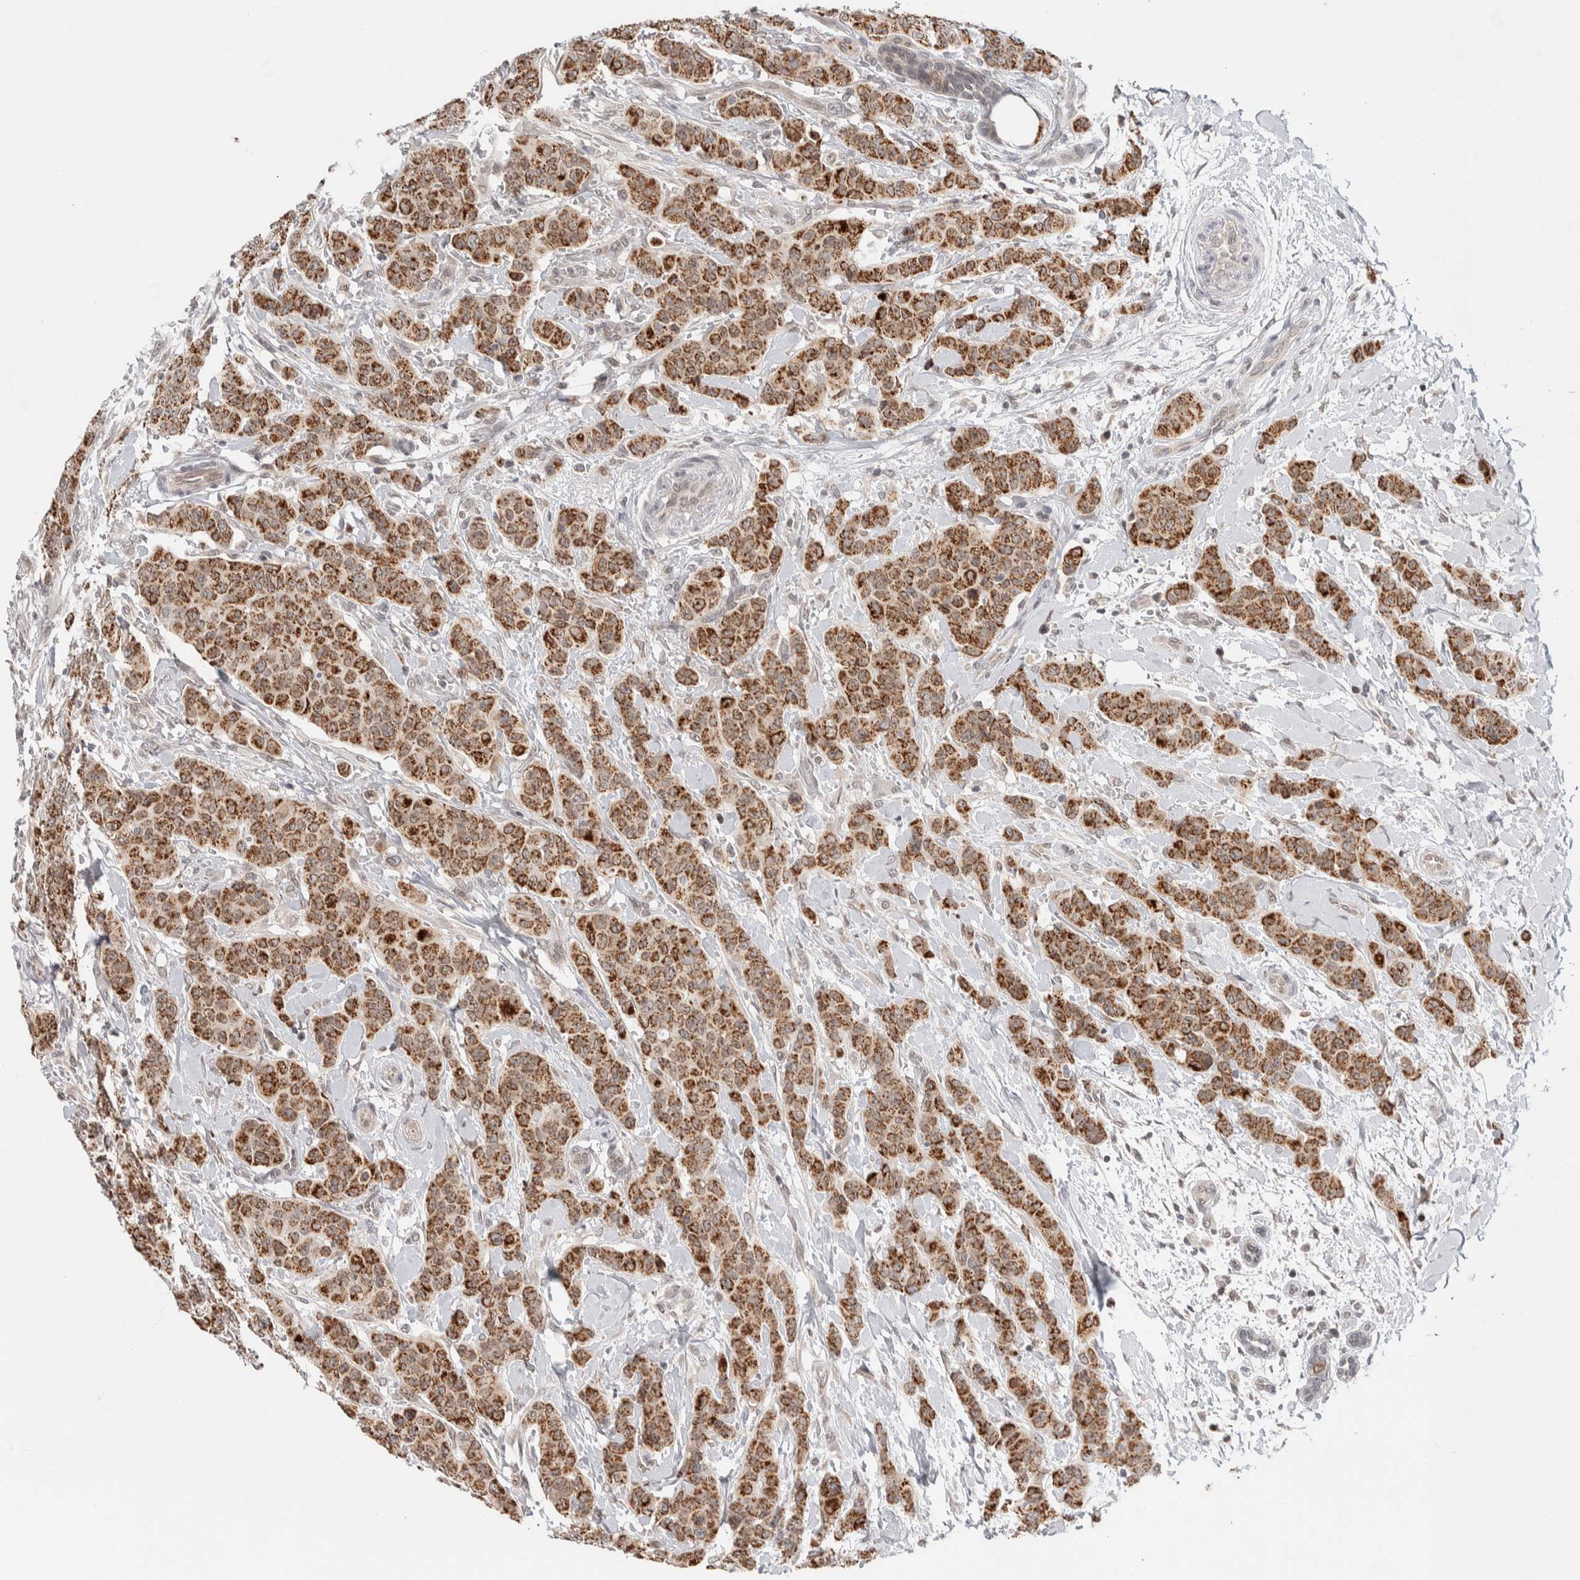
{"staining": {"intensity": "strong", "quantity": ">75%", "location": "cytoplasmic/membranous"}, "tissue": "breast cancer", "cell_type": "Tumor cells", "image_type": "cancer", "snomed": [{"axis": "morphology", "description": "Normal tissue, NOS"}, {"axis": "morphology", "description": "Duct carcinoma"}, {"axis": "topography", "description": "Breast"}], "caption": "Strong cytoplasmic/membranous staining for a protein is appreciated in about >75% of tumor cells of breast infiltrating ductal carcinoma using IHC.", "gene": "CRAT", "patient": {"sex": "female", "age": 40}}